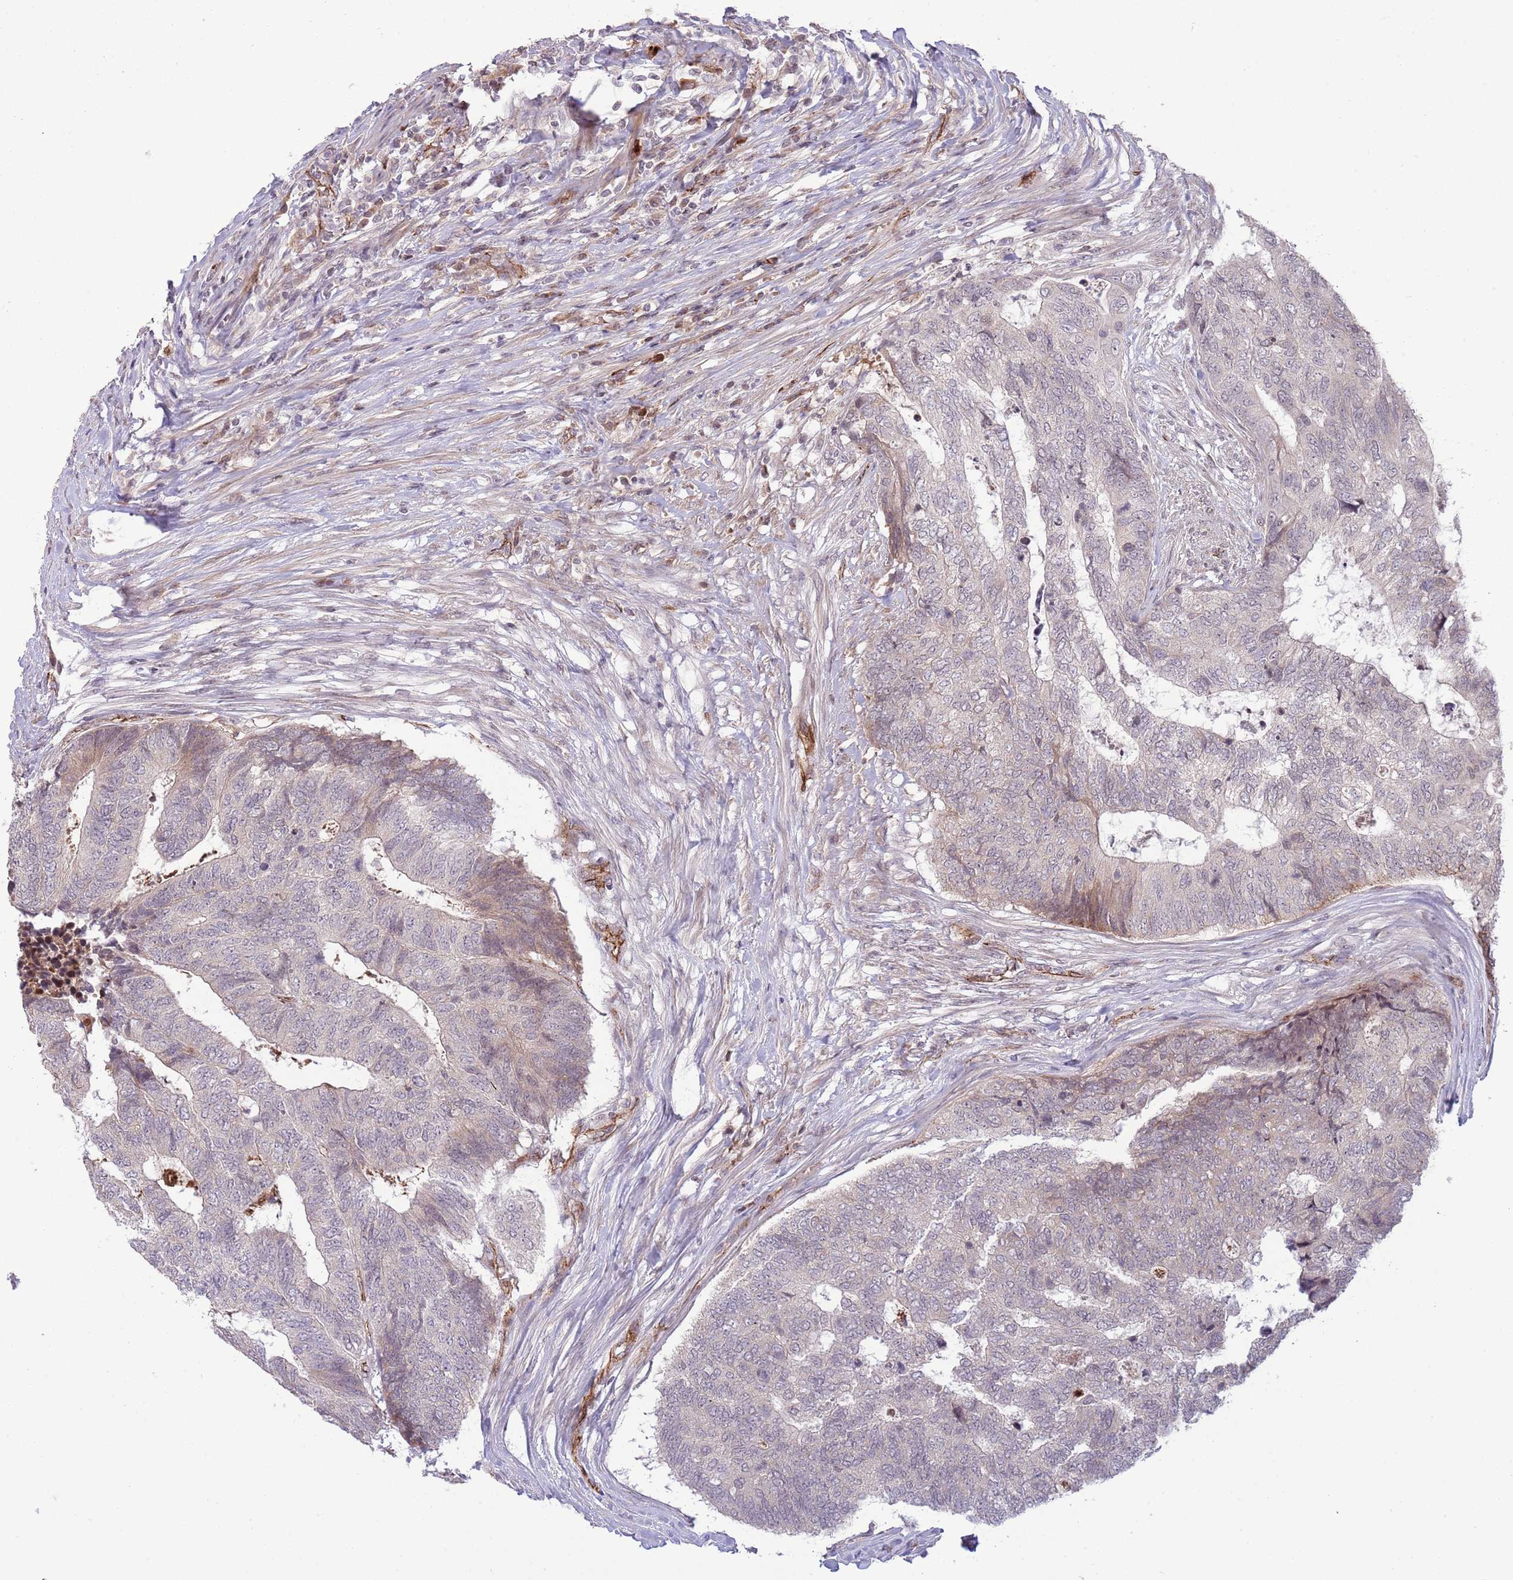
{"staining": {"intensity": "weak", "quantity": "<25%", "location": "cytoplasmic/membranous"}, "tissue": "colorectal cancer", "cell_type": "Tumor cells", "image_type": "cancer", "snomed": [{"axis": "morphology", "description": "Adenocarcinoma, NOS"}, {"axis": "topography", "description": "Colon"}], "caption": "A high-resolution image shows immunohistochemistry (IHC) staining of adenocarcinoma (colorectal), which shows no significant expression in tumor cells.", "gene": "DPP10", "patient": {"sex": "female", "age": 67}}